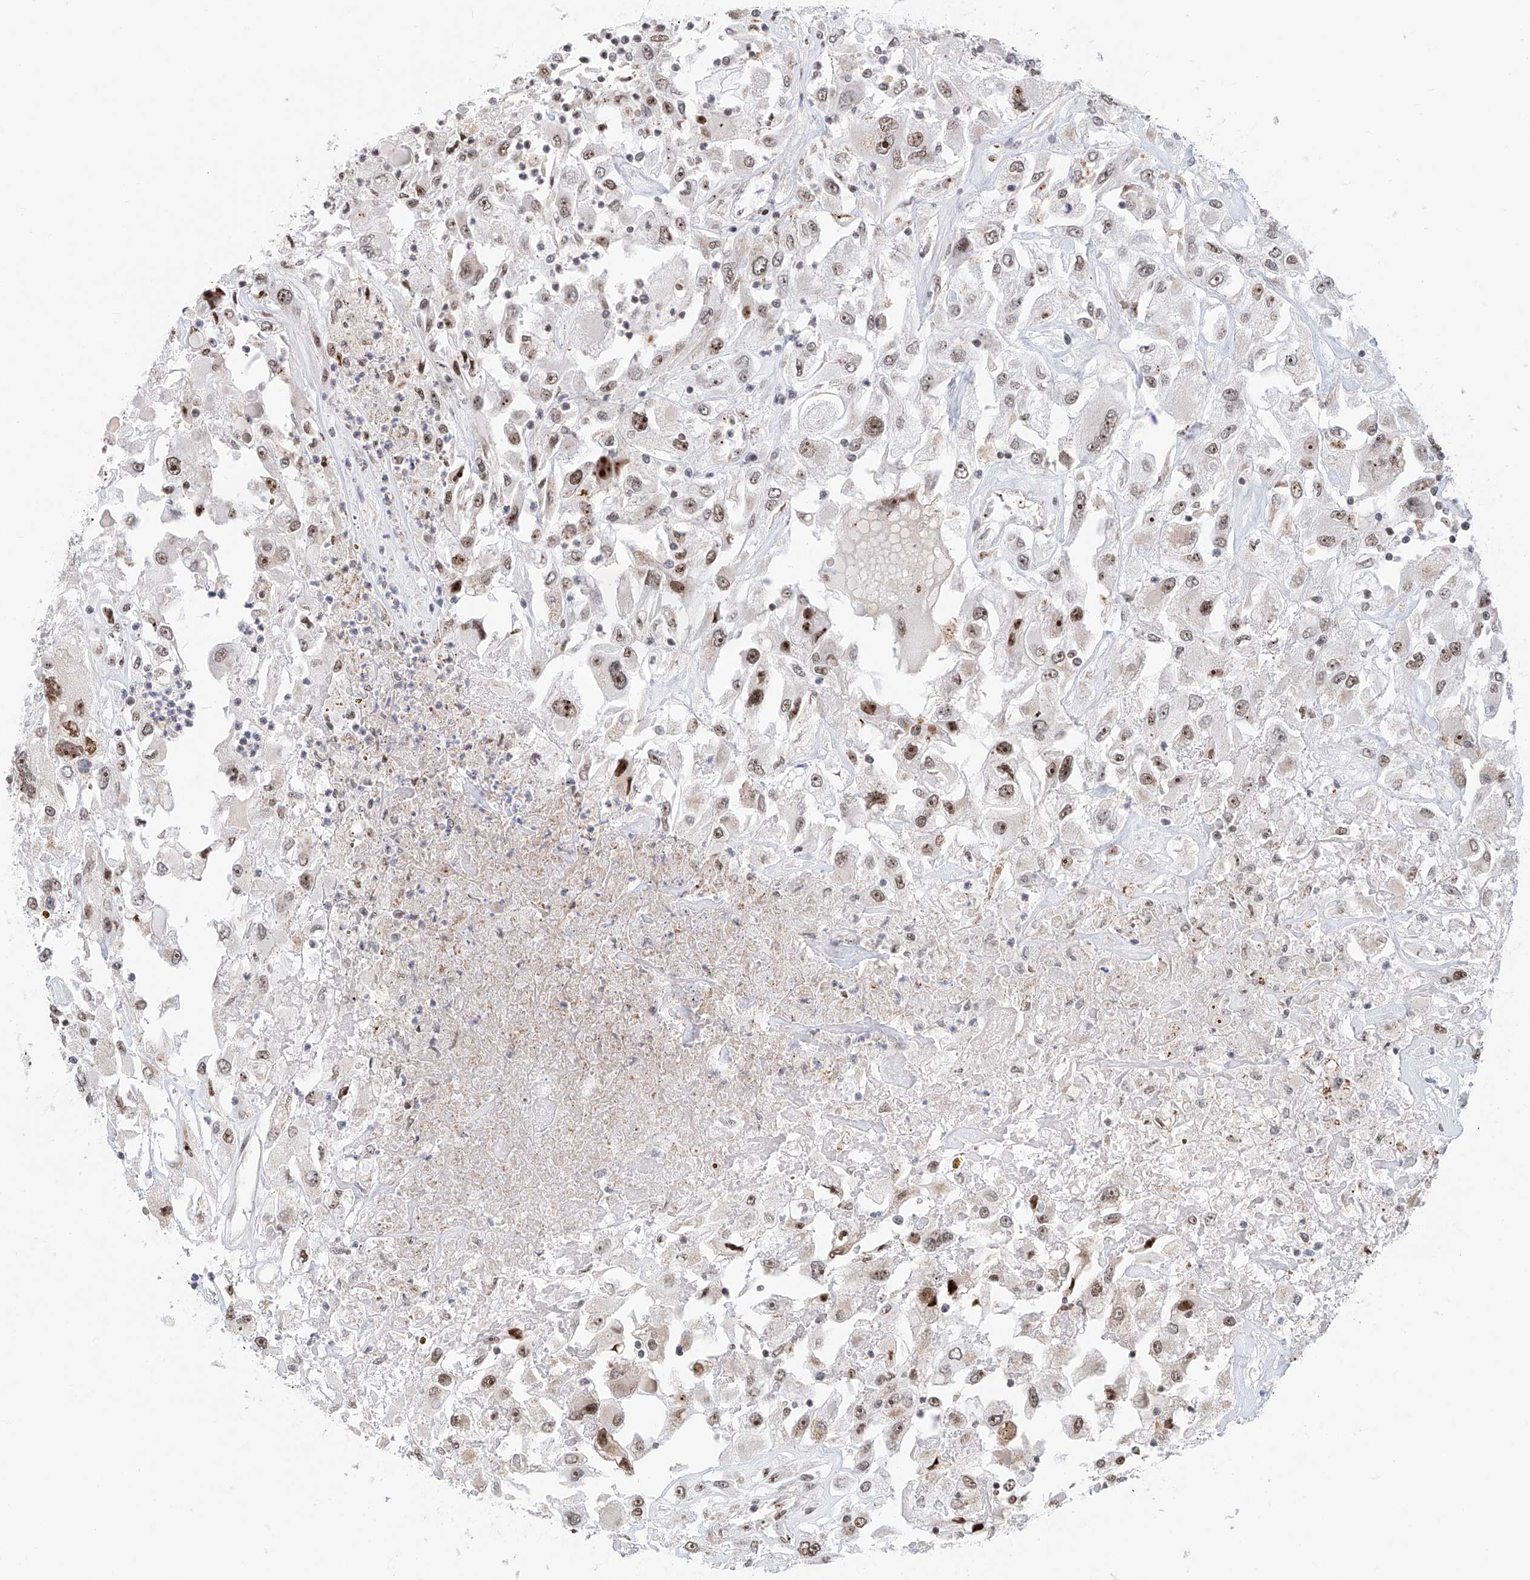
{"staining": {"intensity": "moderate", "quantity": ">75%", "location": "nuclear"}, "tissue": "renal cancer", "cell_type": "Tumor cells", "image_type": "cancer", "snomed": [{"axis": "morphology", "description": "Adenocarcinoma, NOS"}, {"axis": "topography", "description": "Kidney"}], "caption": "Renal cancer tissue exhibits moderate nuclear positivity in about >75% of tumor cells", "gene": "PRUNE2", "patient": {"sex": "female", "age": 52}}